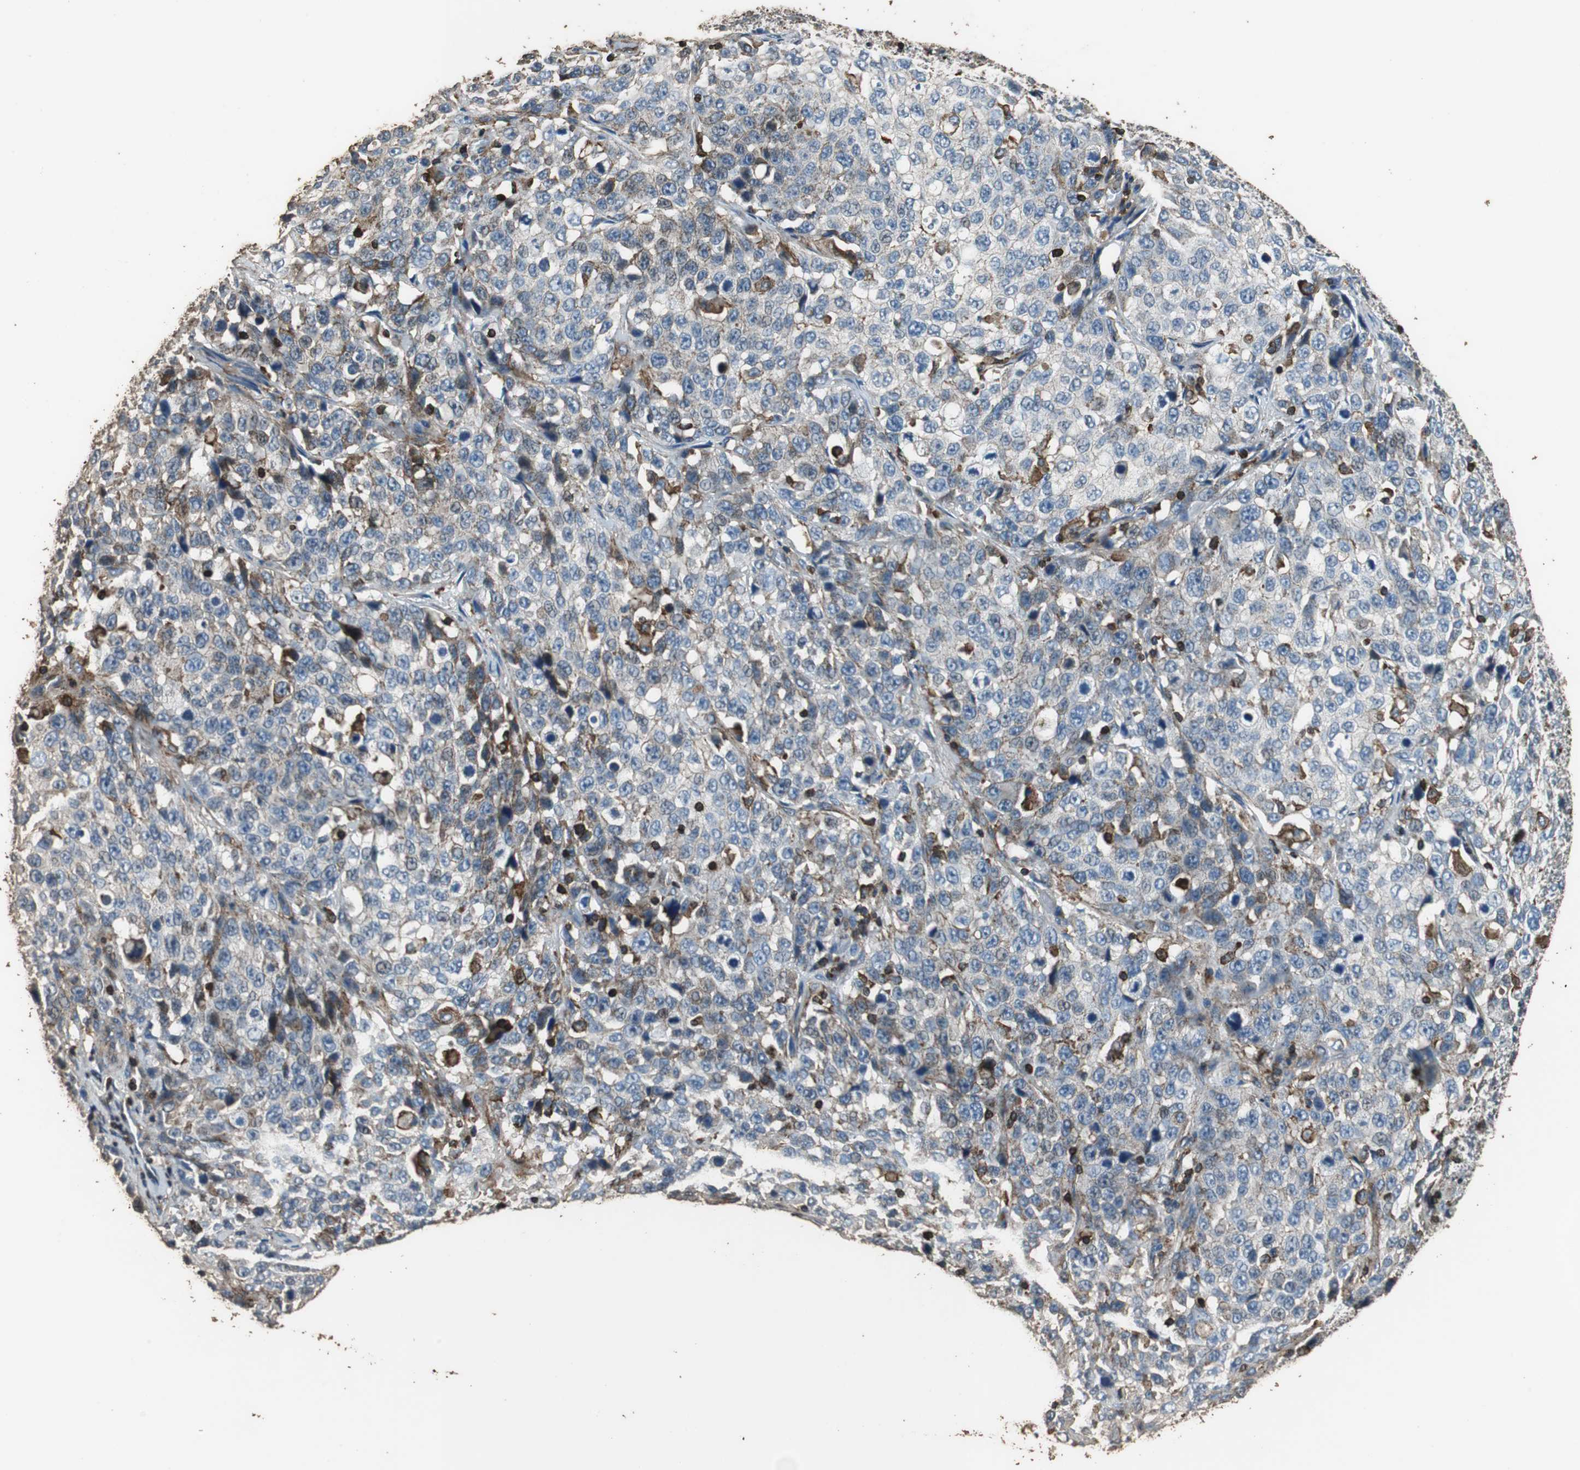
{"staining": {"intensity": "weak", "quantity": "25%-75%", "location": "cytoplasmic/membranous"}, "tissue": "stomach cancer", "cell_type": "Tumor cells", "image_type": "cancer", "snomed": [{"axis": "morphology", "description": "Normal tissue, NOS"}, {"axis": "morphology", "description": "Adenocarcinoma, NOS"}, {"axis": "topography", "description": "Stomach"}], "caption": "Weak cytoplasmic/membranous positivity is seen in approximately 25%-75% of tumor cells in adenocarcinoma (stomach).", "gene": "PRKRA", "patient": {"sex": "male", "age": 48}}